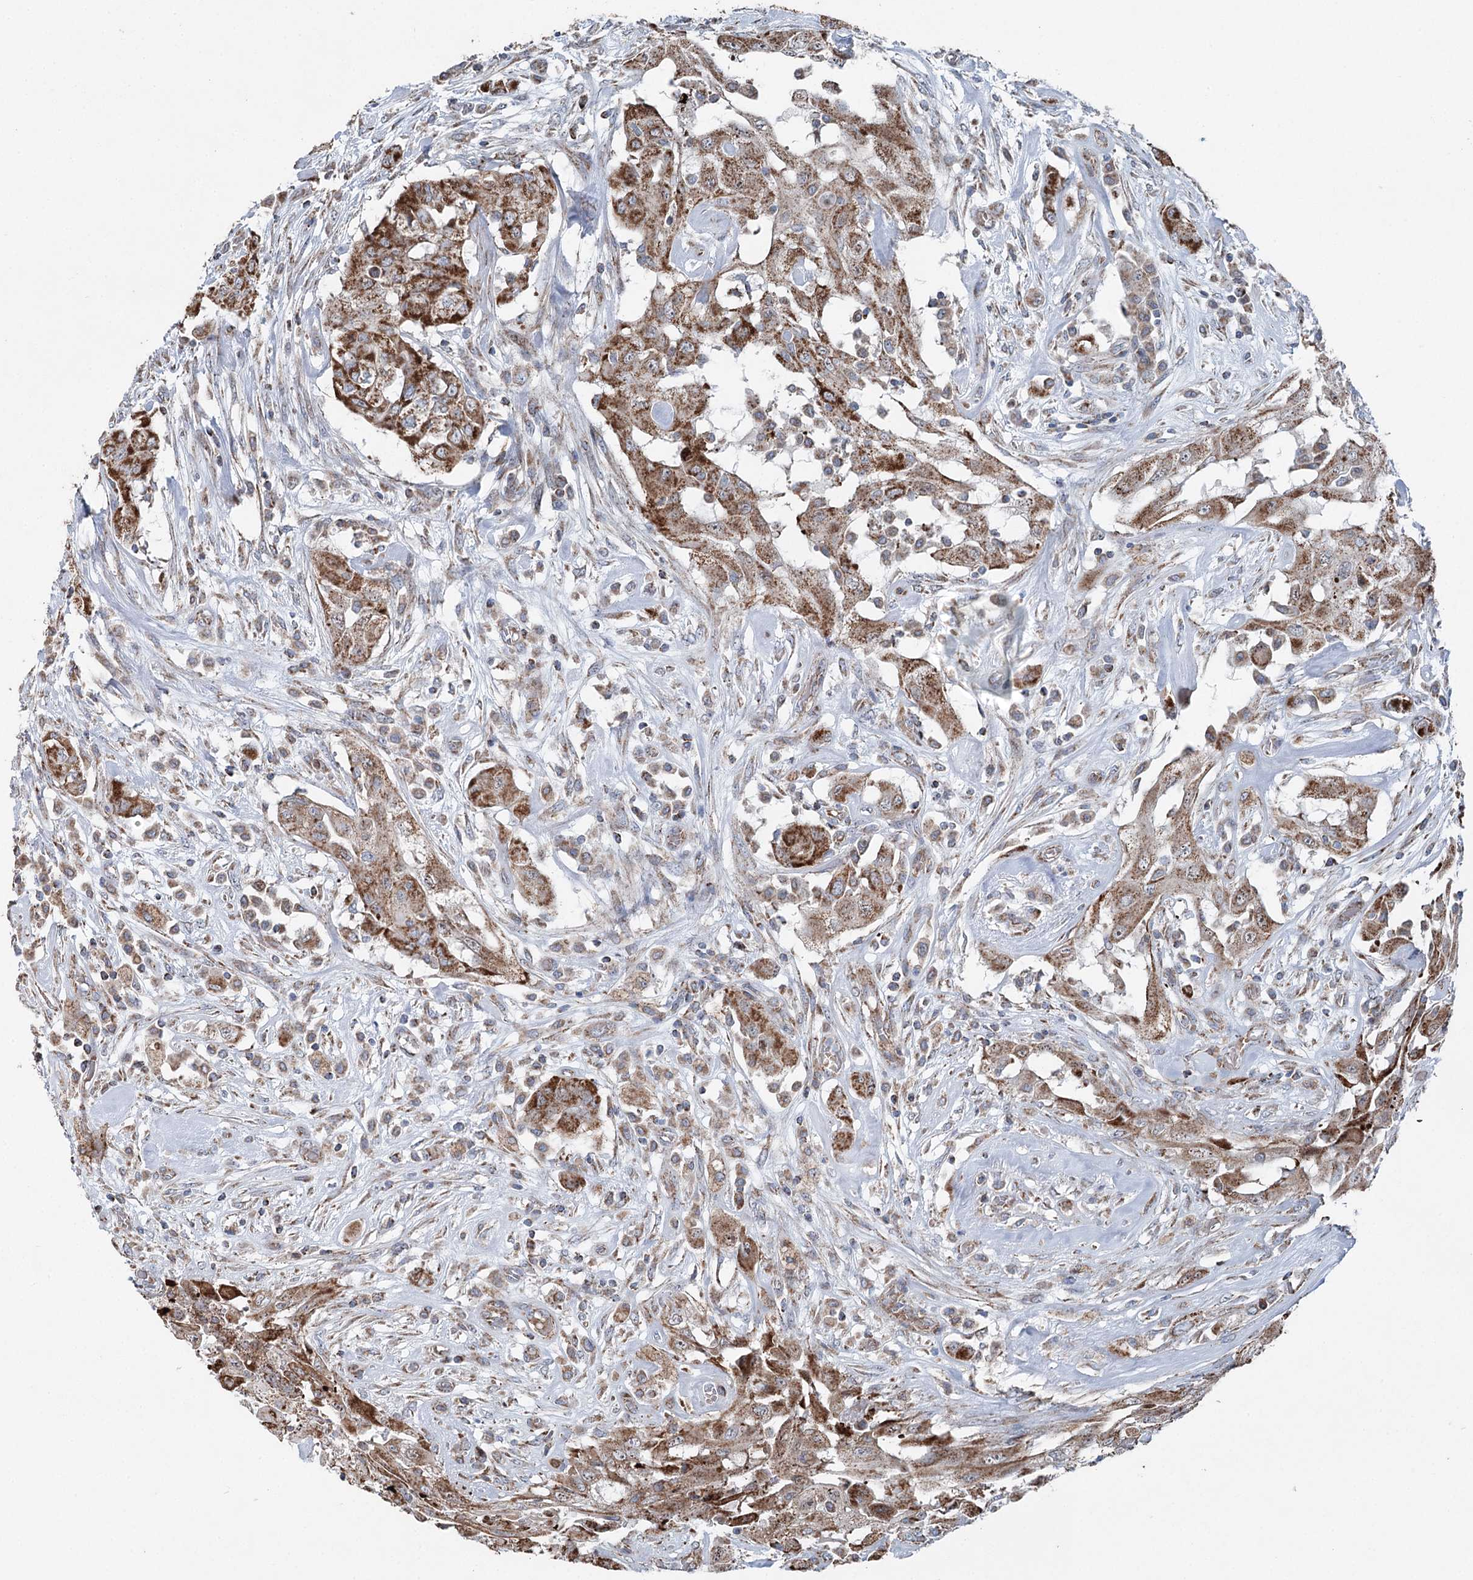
{"staining": {"intensity": "strong", "quantity": ">75%", "location": "cytoplasmic/membranous"}, "tissue": "thyroid cancer", "cell_type": "Tumor cells", "image_type": "cancer", "snomed": [{"axis": "morphology", "description": "Papillary adenocarcinoma, NOS"}, {"axis": "topography", "description": "Thyroid gland"}], "caption": "Human thyroid cancer (papillary adenocarcinoma) stained for a protein (brown) displays strong cytoplasmic/membranous positive expression in approximately >75% of tumor cells.", "gene": "UCN3", "patient": {"sex": "female", "age": 59}}